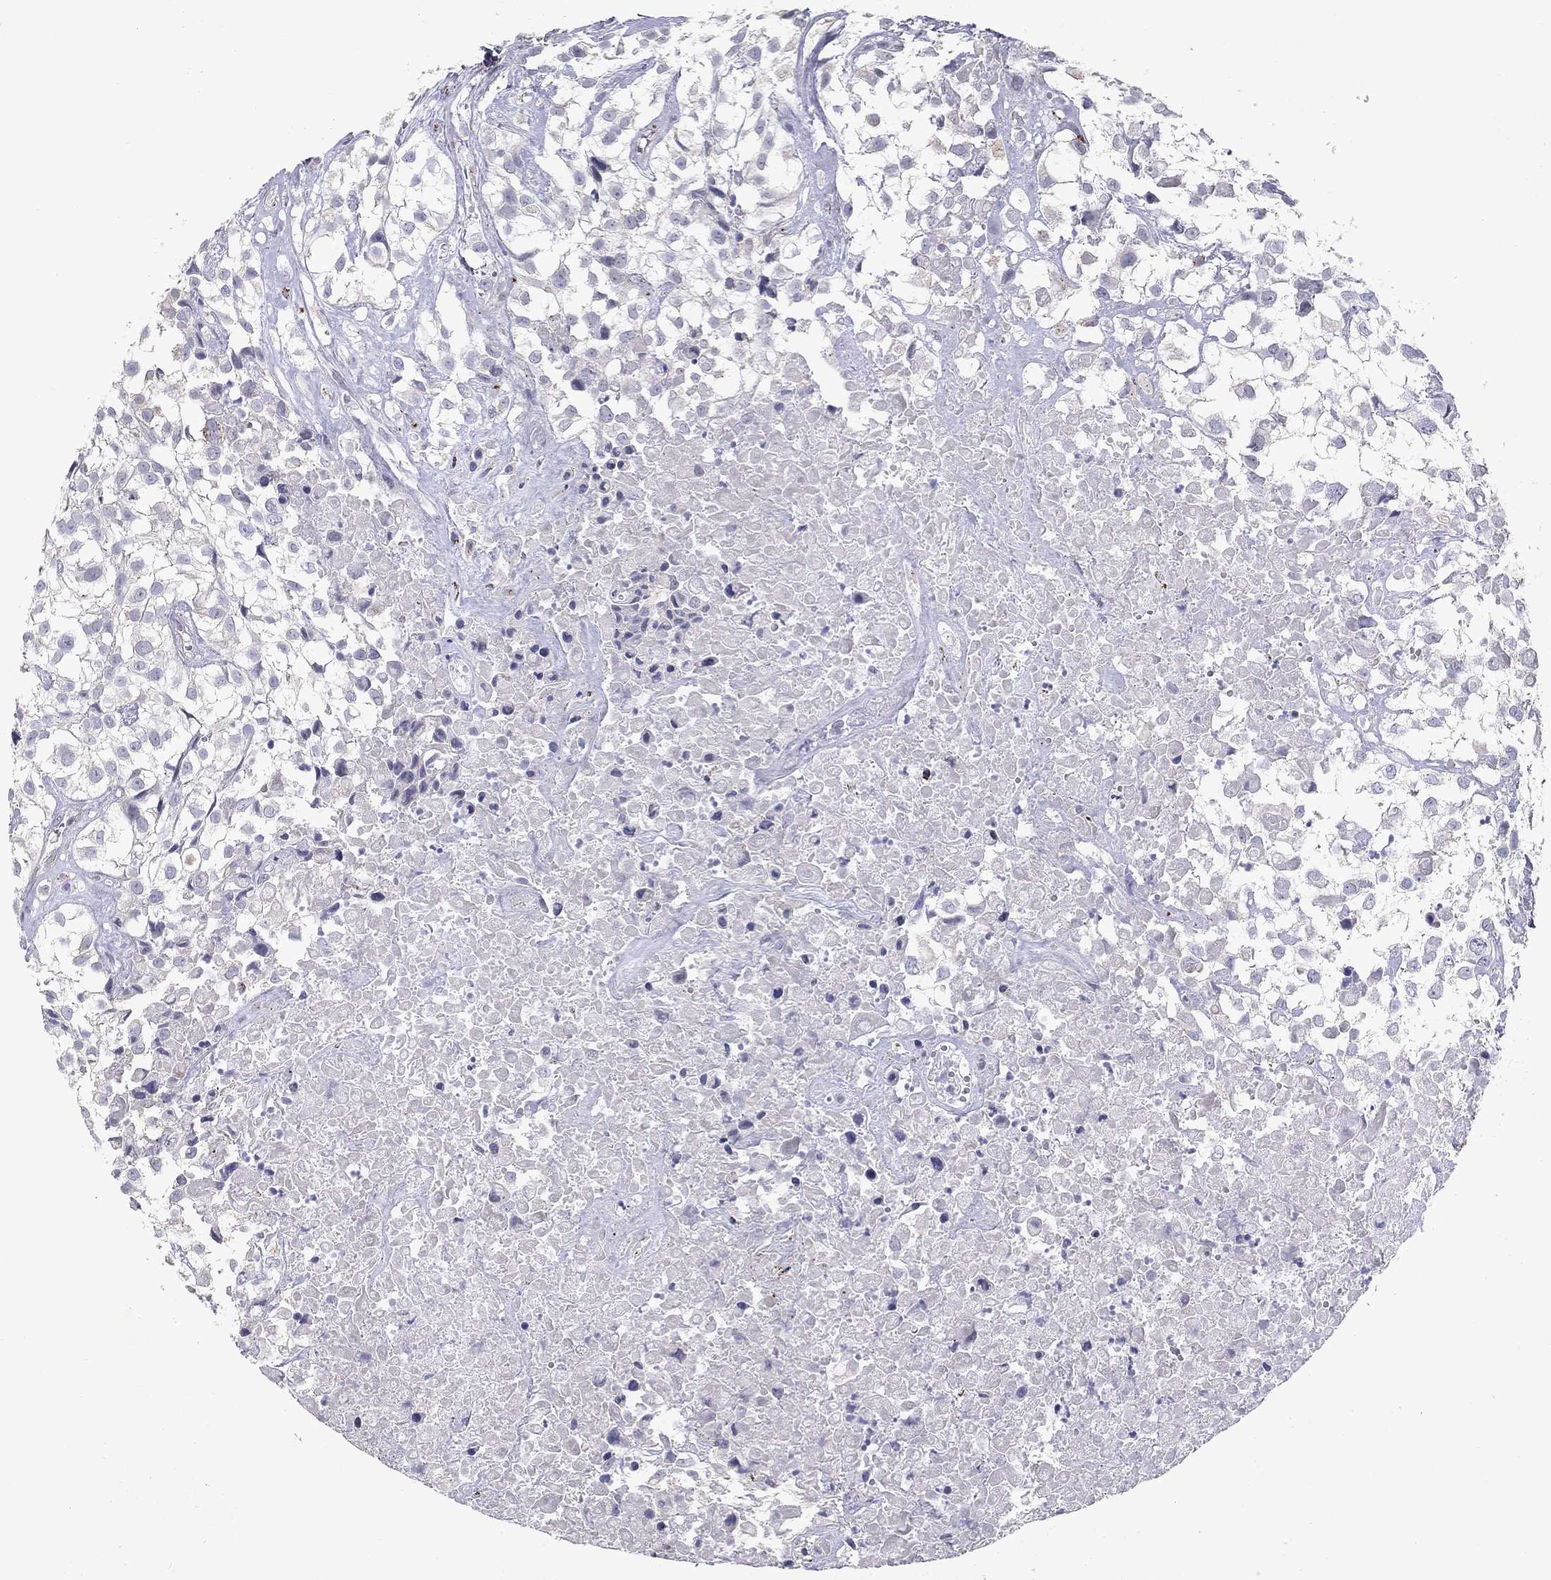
{"staining": {"intensity": "negative", "quantity": "none", "location": "none"}, "tissue": "urothelial cancer", "cell_type": "Tumor cells", "image_type": "cancer", "snomed": [{"axis": "morphology", "description": "Urothelial carcinoma, High grade"}, {"axis": "topography", "description": "Urinary bladder"}], "caption": "Immunohistochemical staining of high-grade urothelial carcinoma displays no significant staining in tumor cells.", "gene": "CLIC6", "patient": {"sex": "male", "age": 56}}